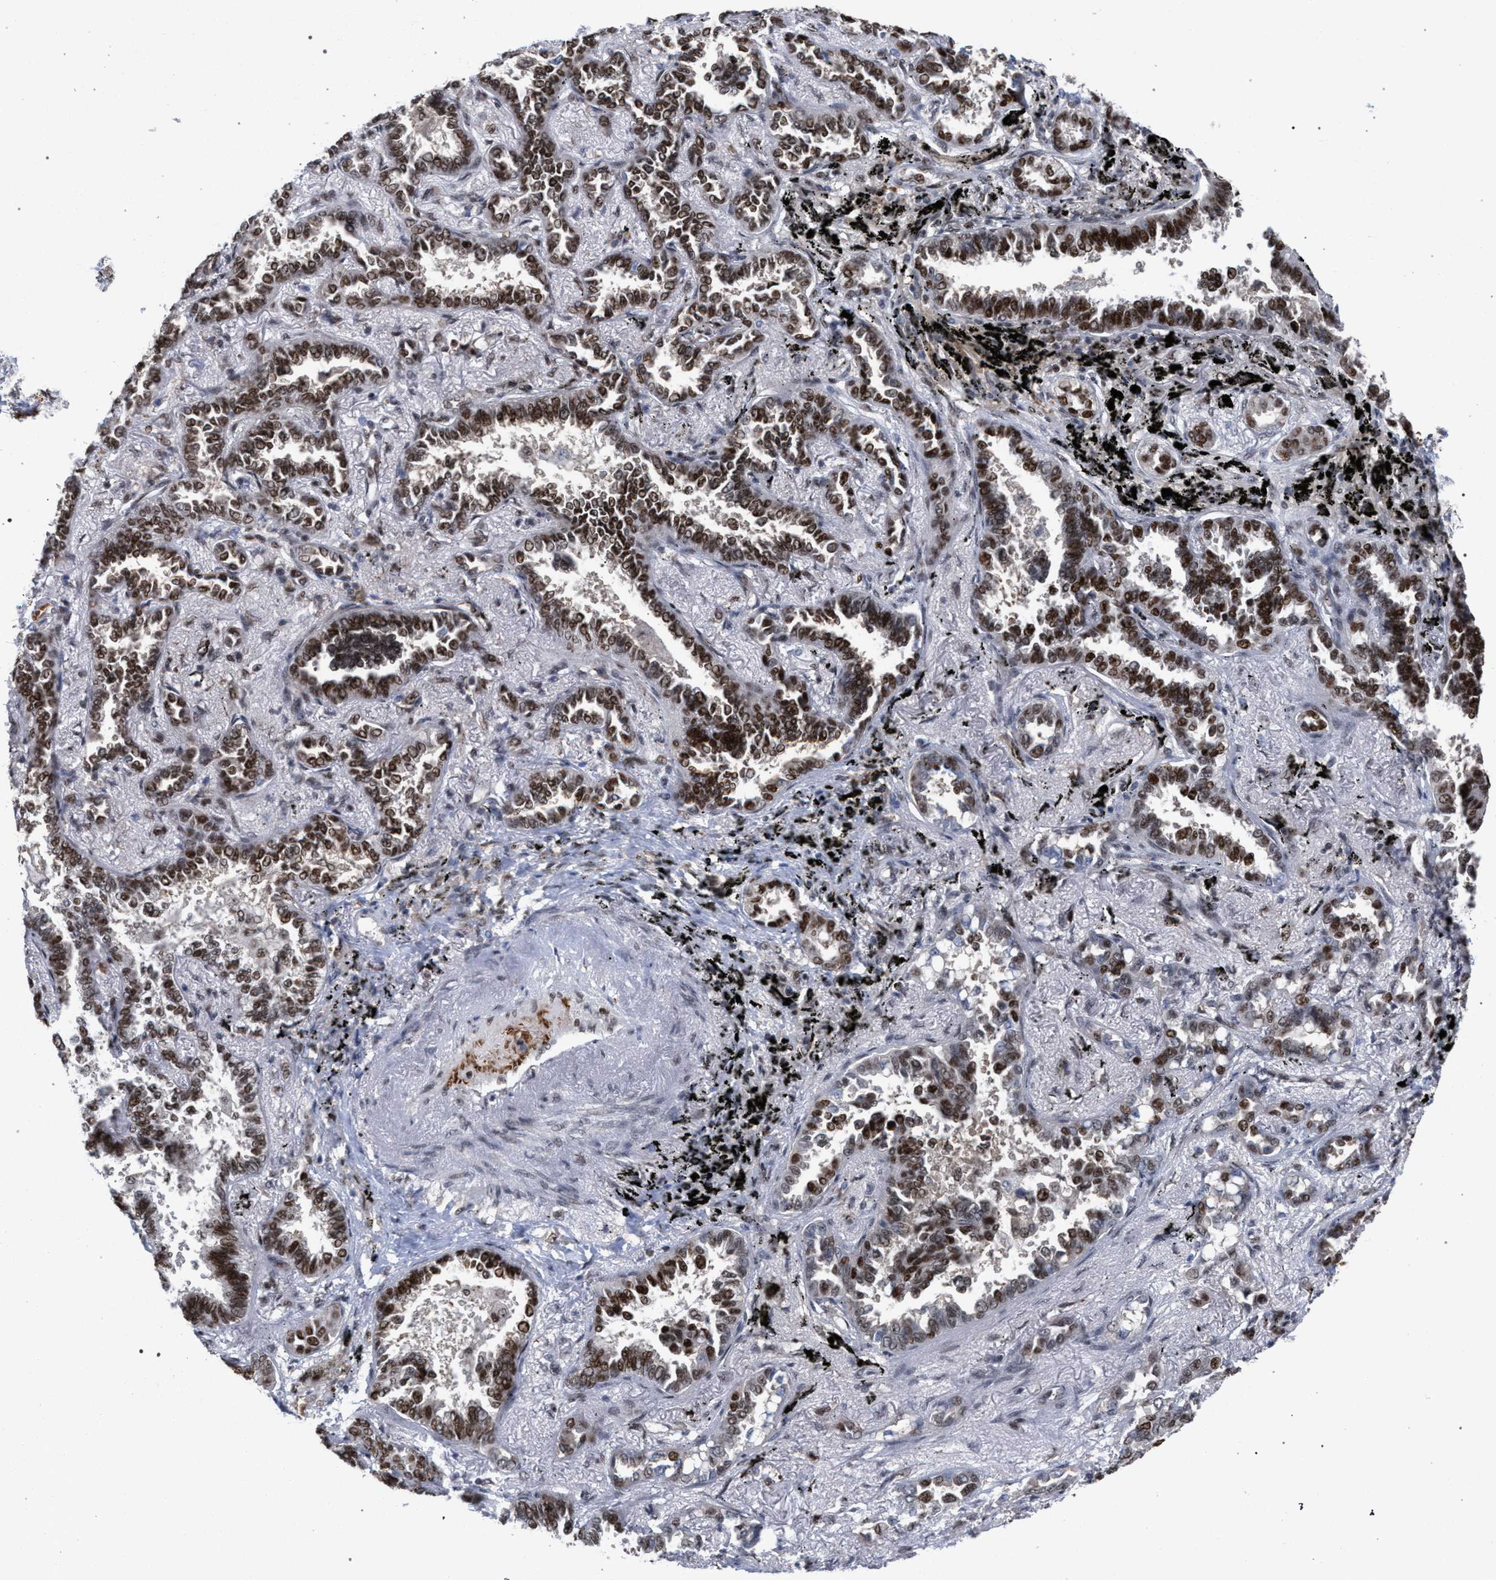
{"staining": {"intensity": "moderate", "quantity": ">75%", "location": "nuclear"}, "tissue": "lung cancer", "cell_type": "Tumor cells", "image_type": "cancer", "snomed": [{"axis": "morphology", "description": "Adenocarcinoma, NOS"}, {"axis": "topography", "description": "Lung"}], "caption": "Immunohistochemistry (IHC) of human lung adenocarcinoma exhibits medium levels of moderate nuclear staining in approximately >75% of tumor cells.", "gene": "SCAF4", "patient": {"sex": "male", "age": 59}}